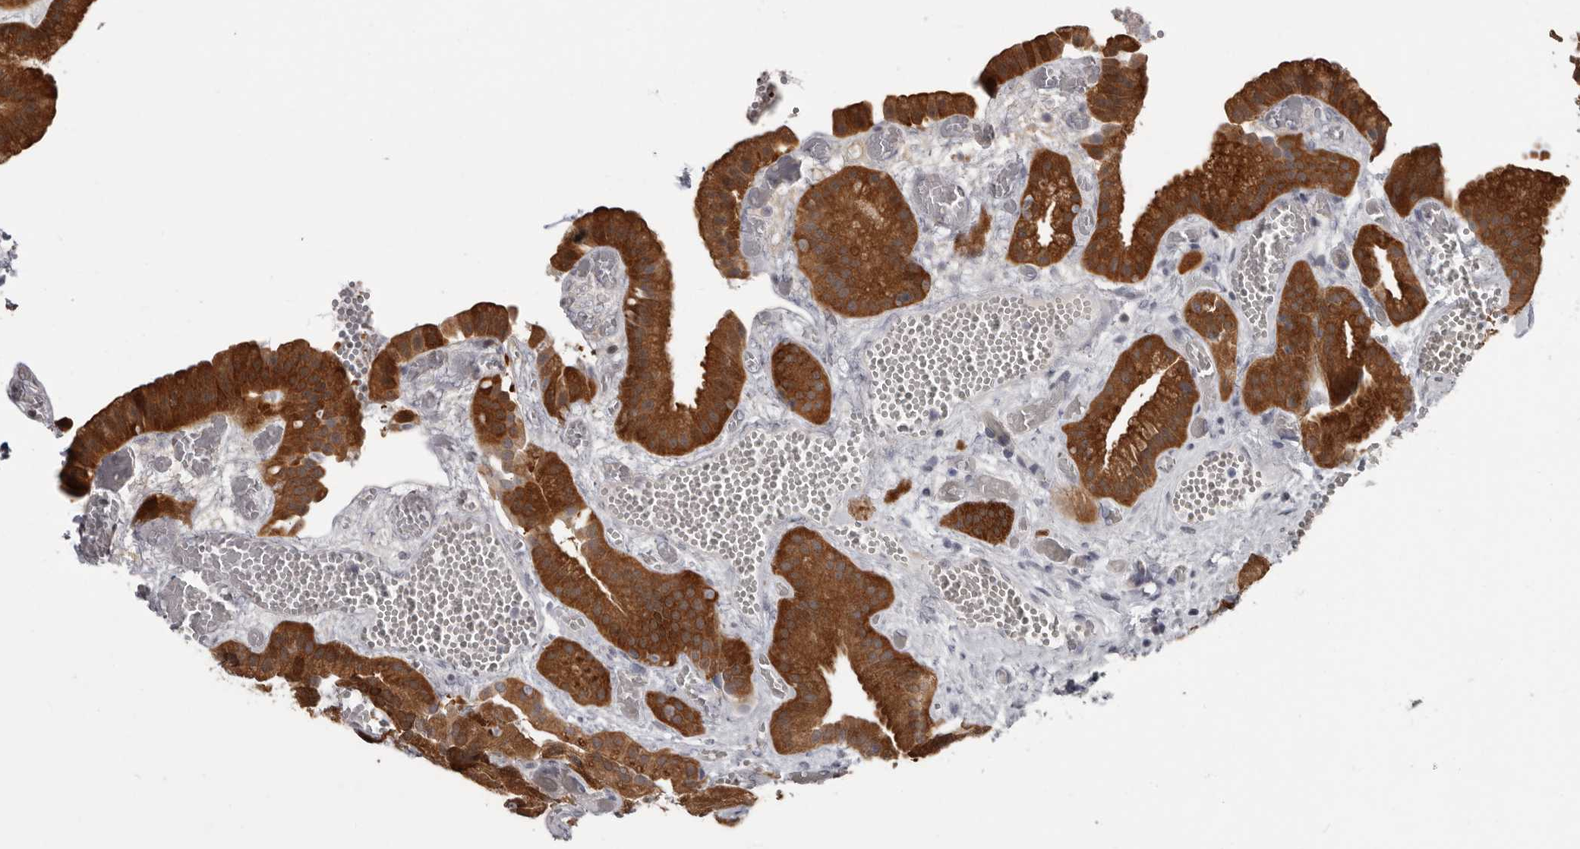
{"staining": {"intensity": "strong", "quantity": ">75%", "location": "cytoplasmic/membranous"}, "tissue": "gallbladder", "cell_type": "Glandular cells", "image_type": "normal", "snomed": [{"axis": "morphology", "description": "Normal tissue, NOS"}, {"axis": "topography", "description": "Gallbladder"}], "caption": "Gallbladder stained with DAB IHC reveals high levels of strong cytoplasmic/membranous expression in approximately >75% of glandular cells. The protein of interest is stained brown, and the nuclei are stained in blue (DAB (3,3'-diaminobenzidine) IHC with brightfield microscopy, high magnification).", "gene": "FGFR4", "patient": {"sex": "female", "age": 64}}